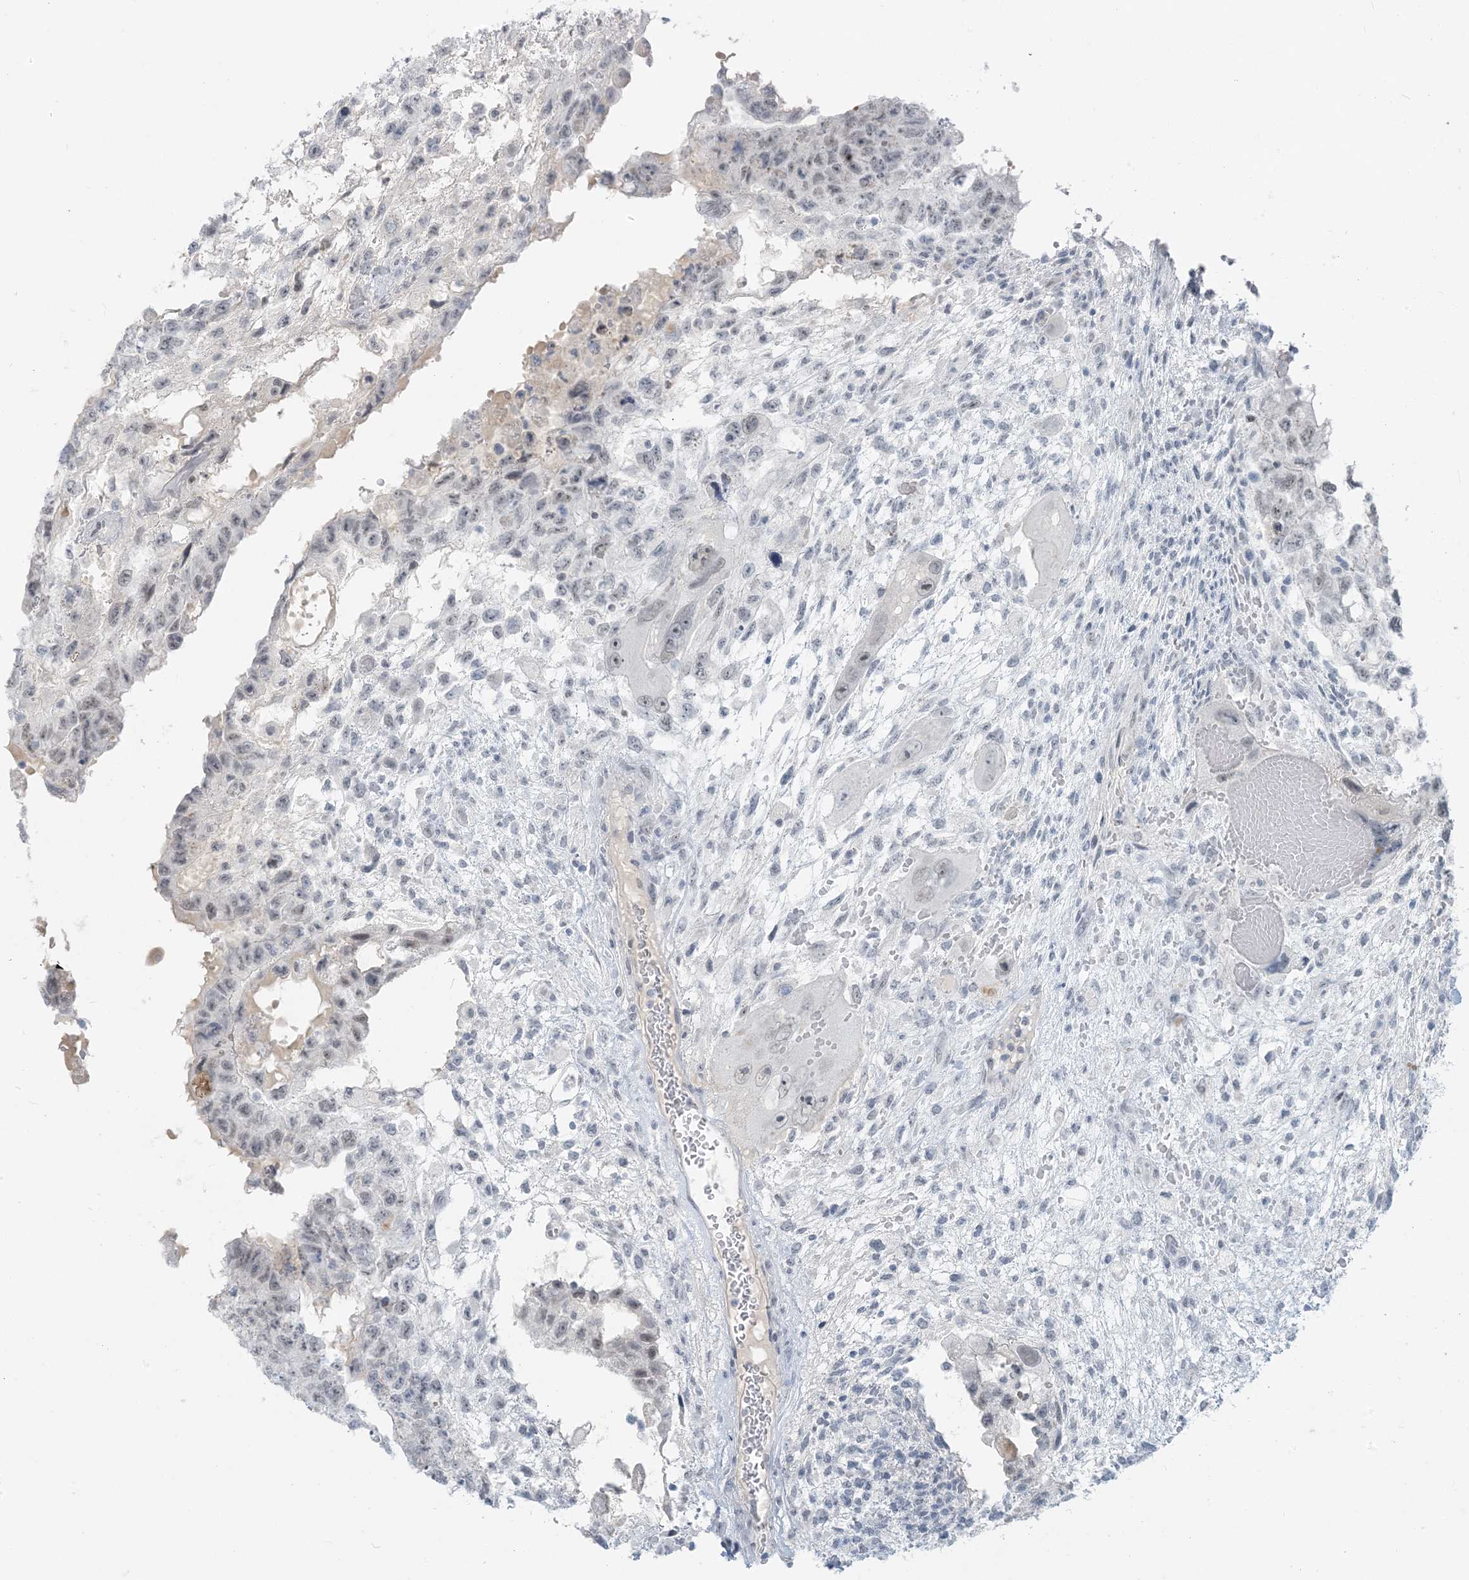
{"staining": {"intensity": "negative", "quantity": "none", "location": "none"}, "tissue": "testis cancer", "cell_type": "Tumor cells", "image_type": "cancer", "snomed": [{"axis": "morphology", "description": "Carcinoma, Embryonal, NOS"}, {"axis": "topography", "description": "Testis"}], "caption": "A high-resolution histopathology image shows immunohistochemistry (IHC) staining of testis embryonal carcinoma, which demonstrates no significant staining in tumor cells.", "gene": "SCML1", "patient": {"sex": "male", "age": 36}}